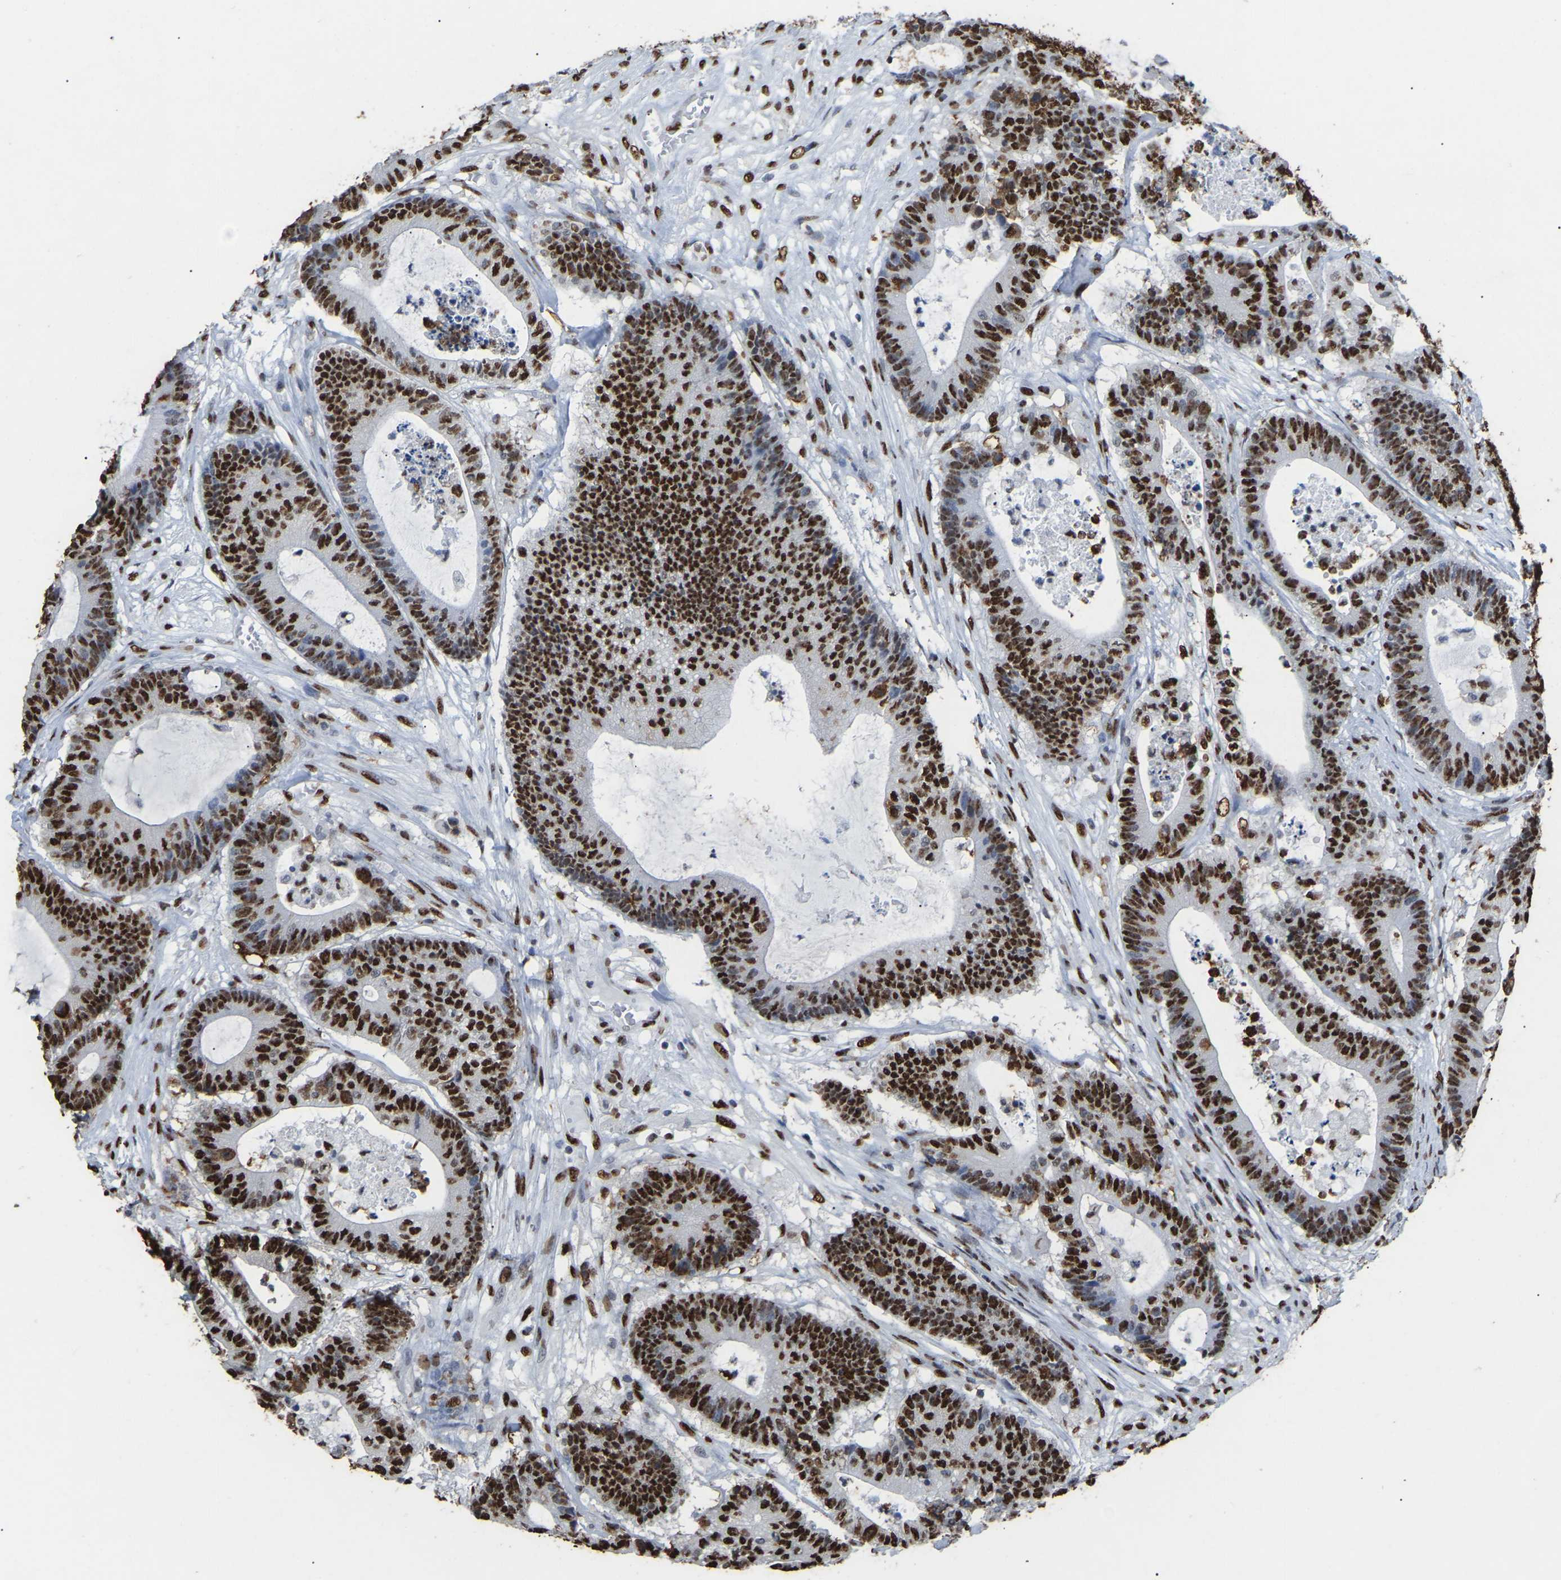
{"staining": {"intensity": "strong", "quantity": ">75%", "location": "nuclear"}, "tissue": "colorectal cancer", "cell_type": "Tumor cells", "image_type": "cancer", "snomed": [{"axis": "morphology", "description": "Adenocarcinoma, NOS"}, {"axis": "topography", "description": "Colon"}], "caption": "Strong nuclear protein staining is appreciated in about >75% of tumor cells in adenocarcinoma (colorectal). (Stains: DAB (3,3'-diaminobenzidine) in brown, nuclei in blue, Microscopy: brightfield microscopy at high magnification).", "gene": "RBL2", "patient": {"sex": "female", "age": 84}}